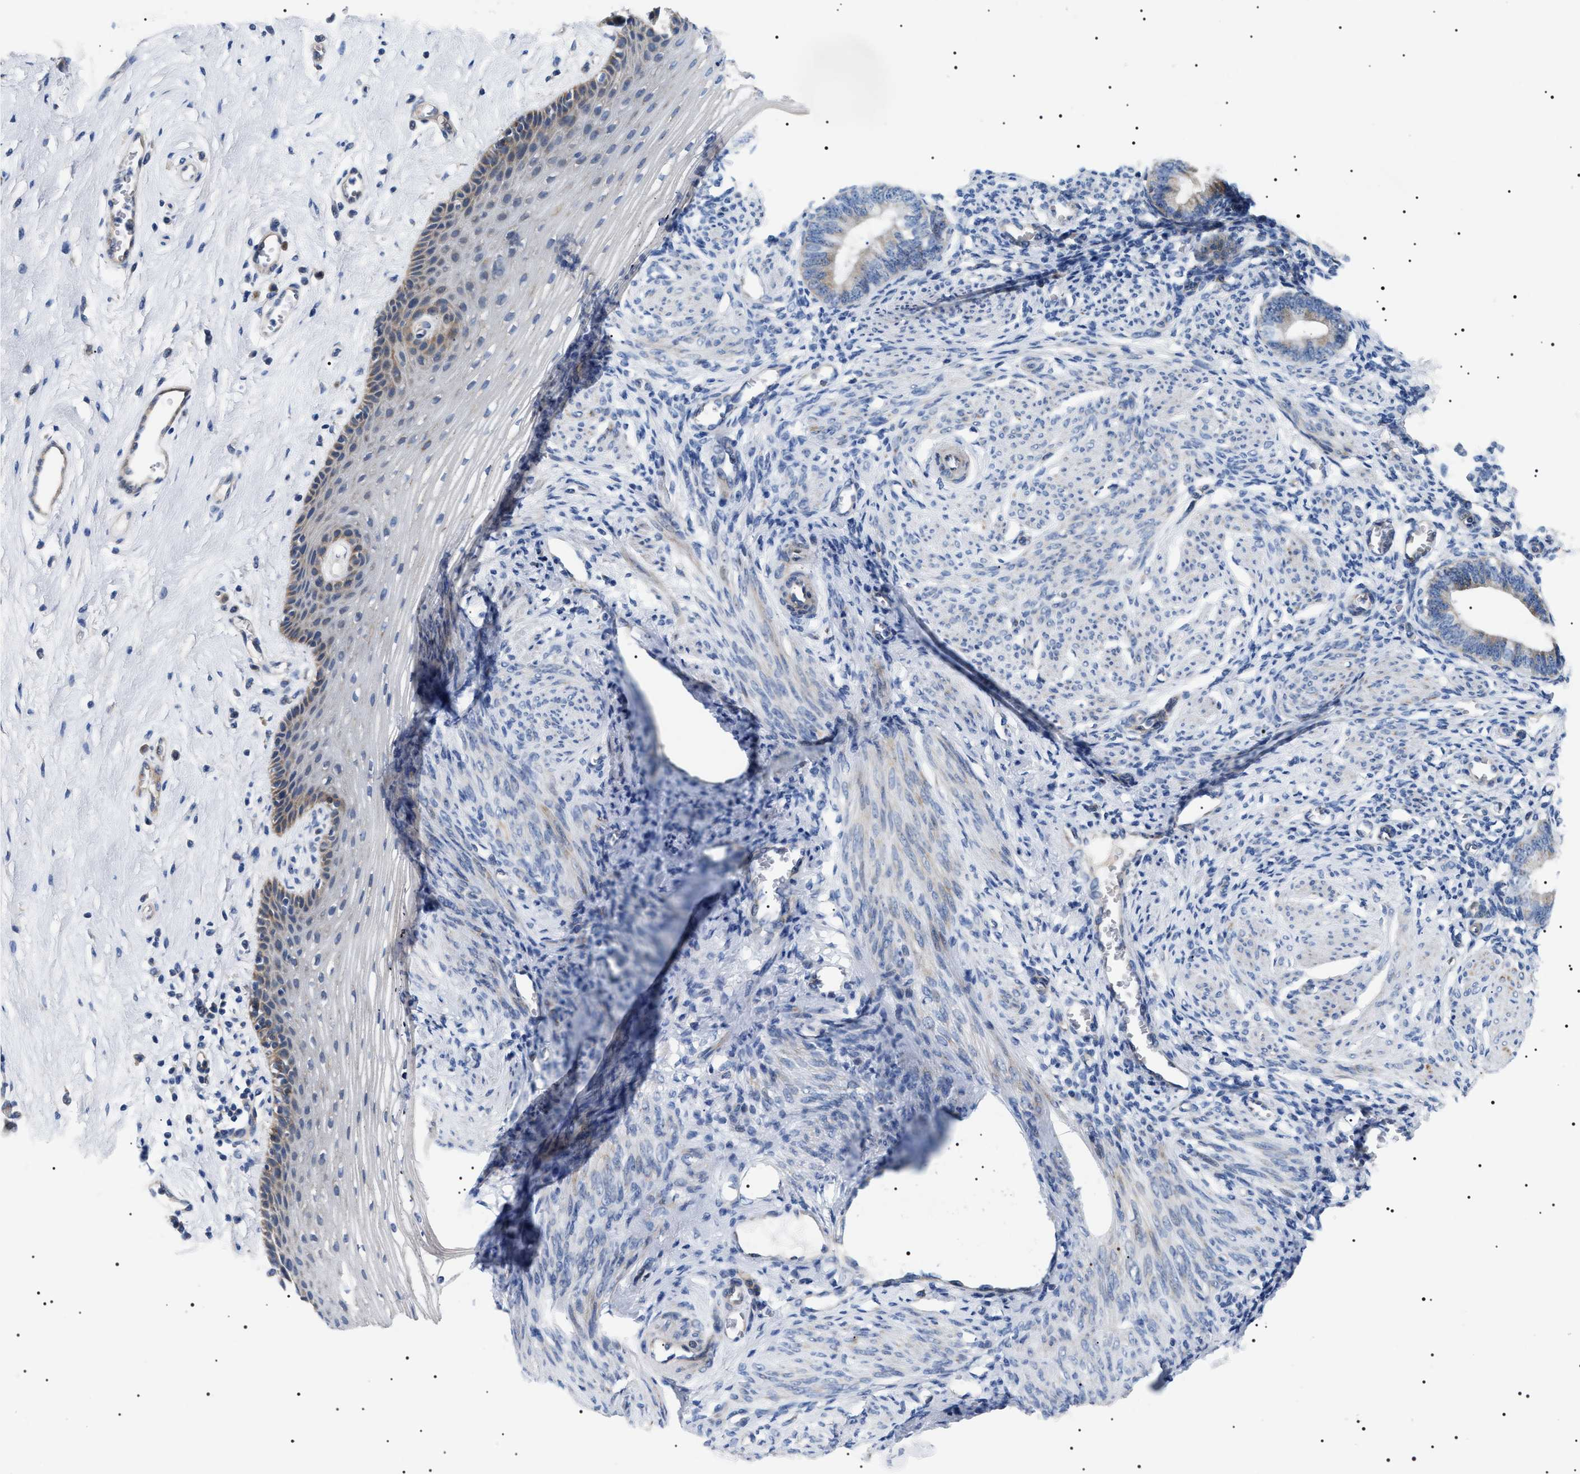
{"staining": {"intensity": "moderate", "quantity": "<25%", "location": "cytoplasmic/membranous"}, "tissue": "vagina", "cell_type": "Squamous epithelial cells", "image_type": "normal", "snomed": [{"axis": "morphology", "description": "Normal tissue, NOS"}, {"axis": "topography", "description": "Vagina"}], "caption": "The histopathology image demonstrates a brown stain indicating the presence of a protein in the cytoplasmic/membranous of squamous epithelial cells in vagina. (DAB (3,3'-diaminobenzidine) IHC with brightfield microscopy, high magnification).", "gene": "TMEM222", "patient": {"sex": "female", "age": 46}}